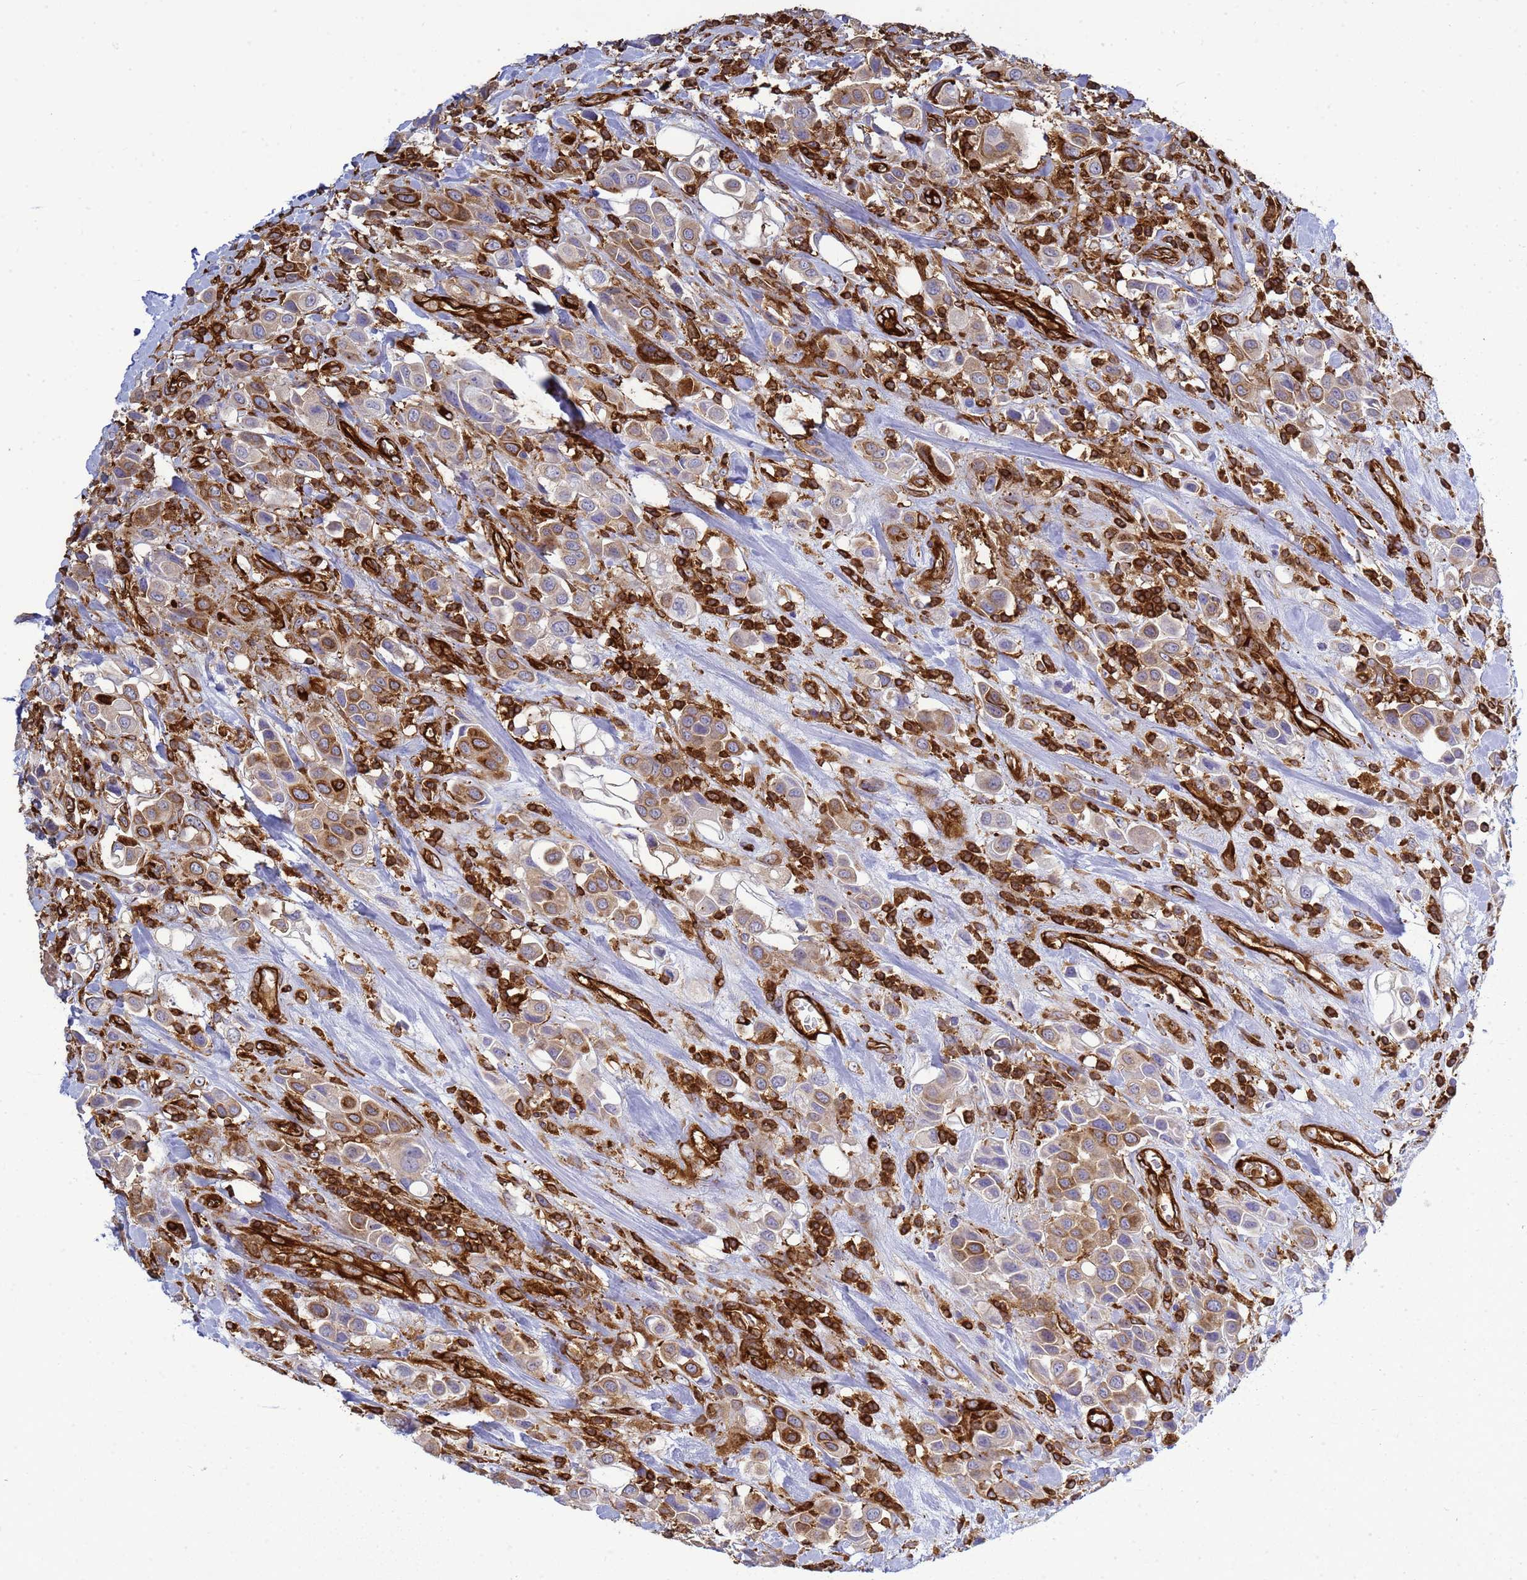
{"staining": {"intensity": "moderate", "quantity": ">75%", "location": "cytoplasmic/membranous"}, "tissue": "urothelial cancer", "cell_type": "Tumor cells", "image_type": "cancer", "snomed": [{"axis": "morphology", "description": "Urothelial carcinoma, High grade"}, {"axis": "topography", "description": "Urinary bladder"}], "caption": "Protein analysis of high-grade urothelial carcinoma tissue exhibits moderate cytoplasmic/membranous staining in approximately >75% of tumor cells.", "gene": "ZBTB8OS", "patient": {"sex": "male", "age": 50}}